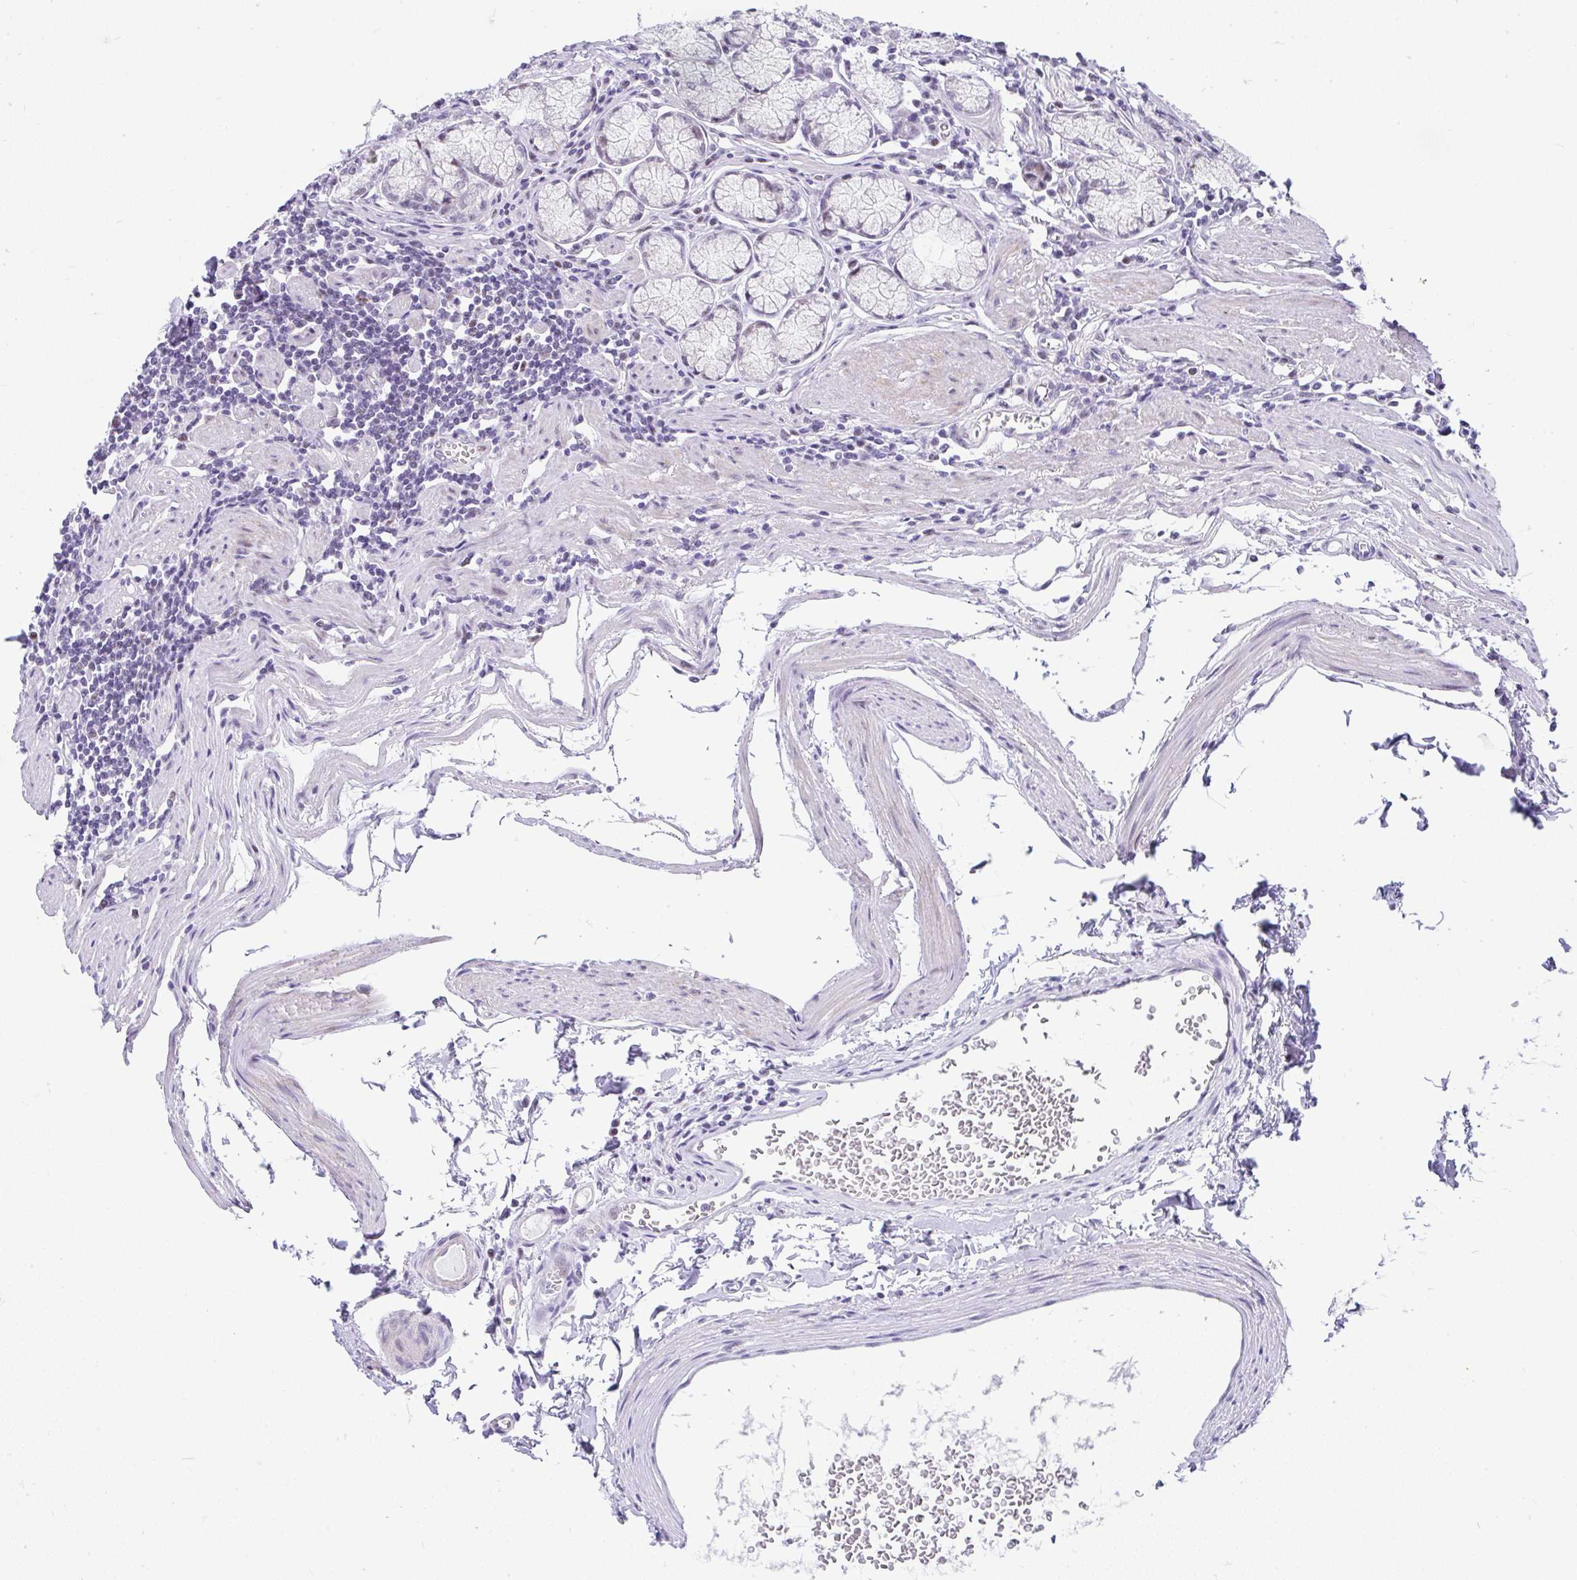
{"staining": {"intensity": "negative", "quantity": "none", "location": "none"}, "tissue": "stomach", "cell_type": "Glandular cells", "image_type": "normal", "snomed": [{"axis": "morphology", "description": "Normal tissue, NOS"}, {"axis": "topography", "description": "Stomach"}], "caption": "Immunohistochemical staining of unremarkable human stomach displays no significant positivity in glandular cells.", "gene": "NR1D2", "patient": {"sex": "male", "age": 55}}